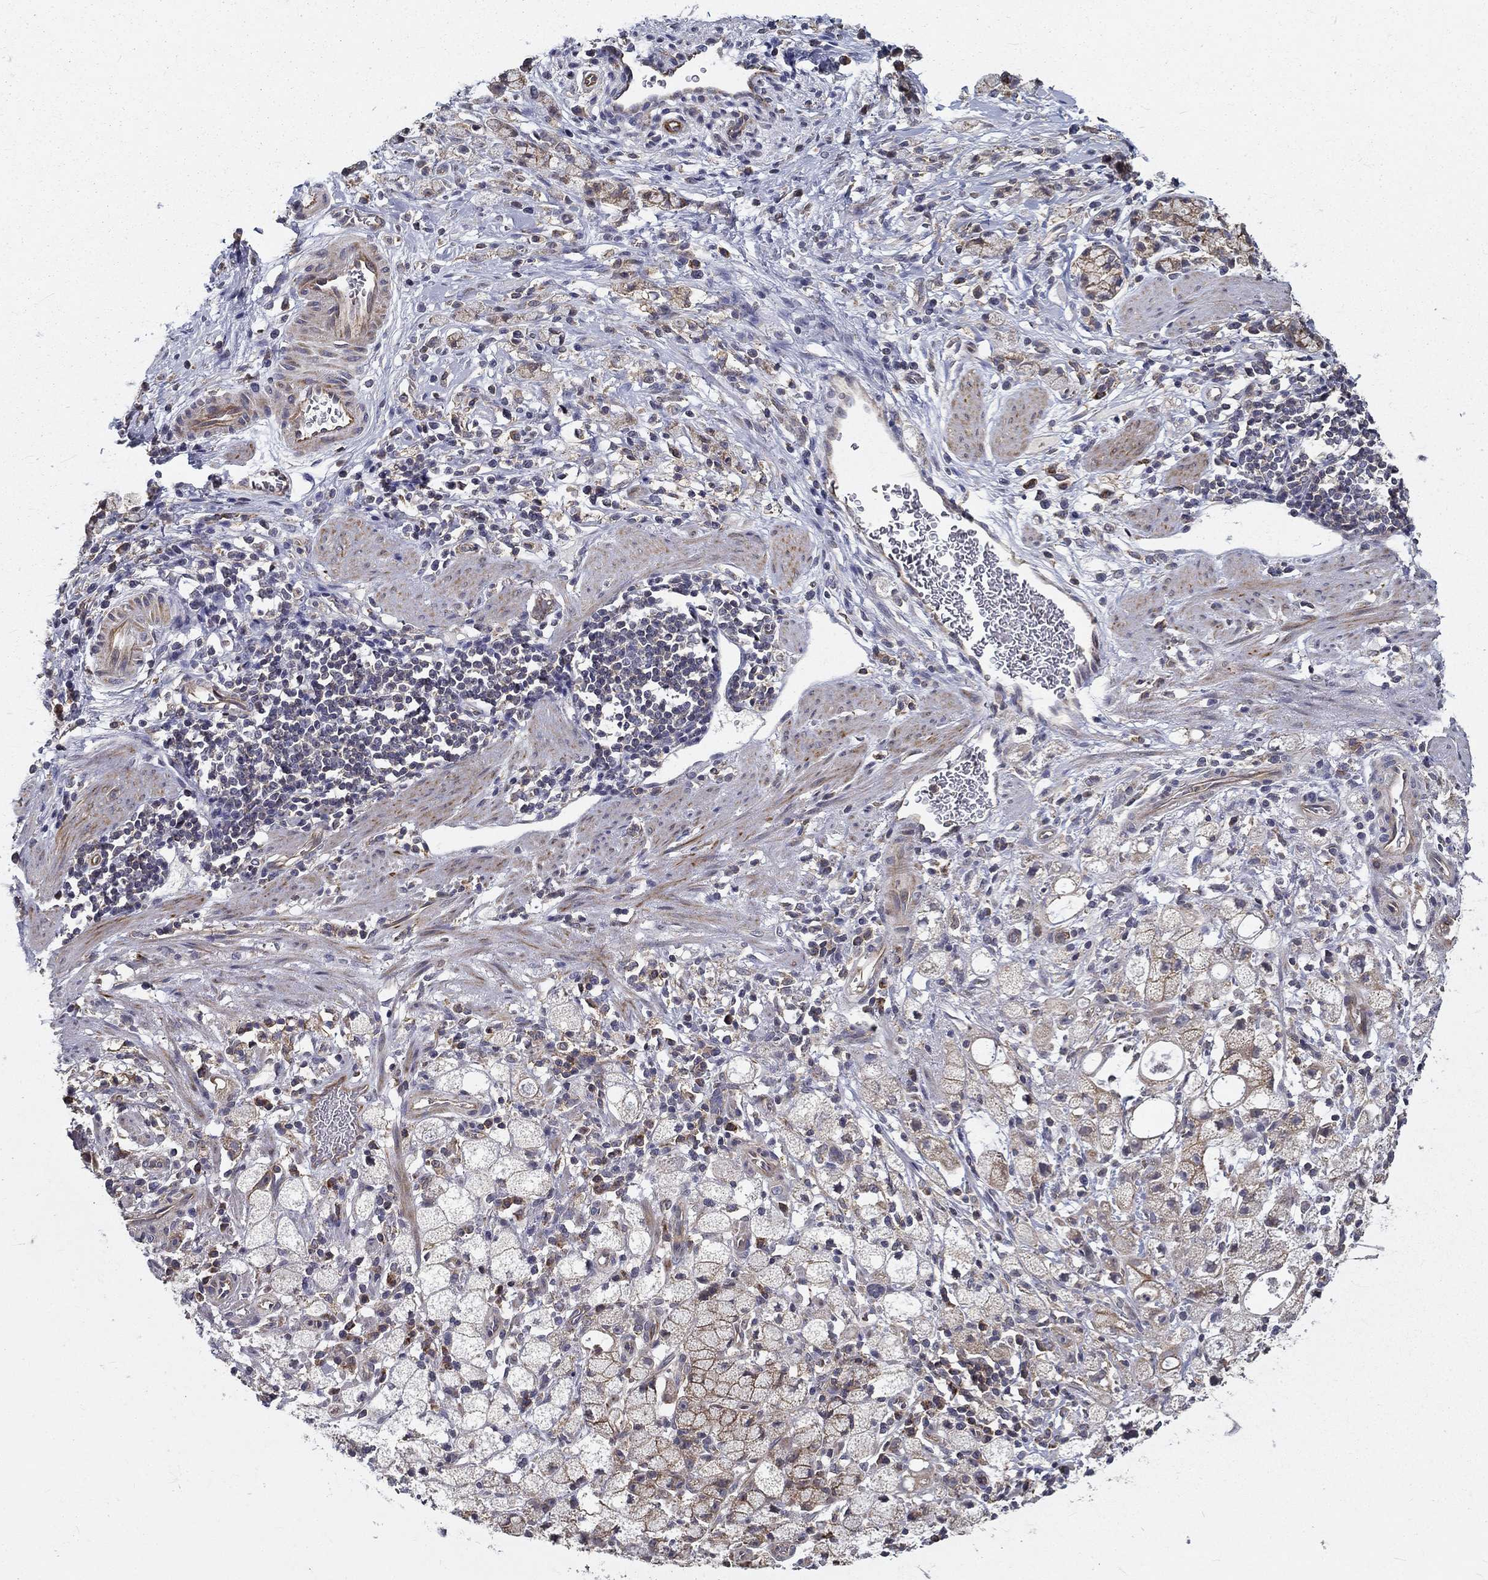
{"staining": {"intensity": "weak", "quantity": "<25%", "location": "cytoplasmic/membranous"}, "tissue": "stomach cancer", "cell_type": "Tumor cells", "image_type": "cancer", "snomed": [{"axis": "morphology", "description": "Adenocarcinoma, NOS"}, {"axis": "topography", "description": "Stomach"}], "caption": "Immunohistochemistry micrograph of stomach adenocarcinoma stained for a protein (brown), which shows no staining in tumor cells.", "gene": "ALDH4A1", "patient": {"sex": "male", "age": 58}}